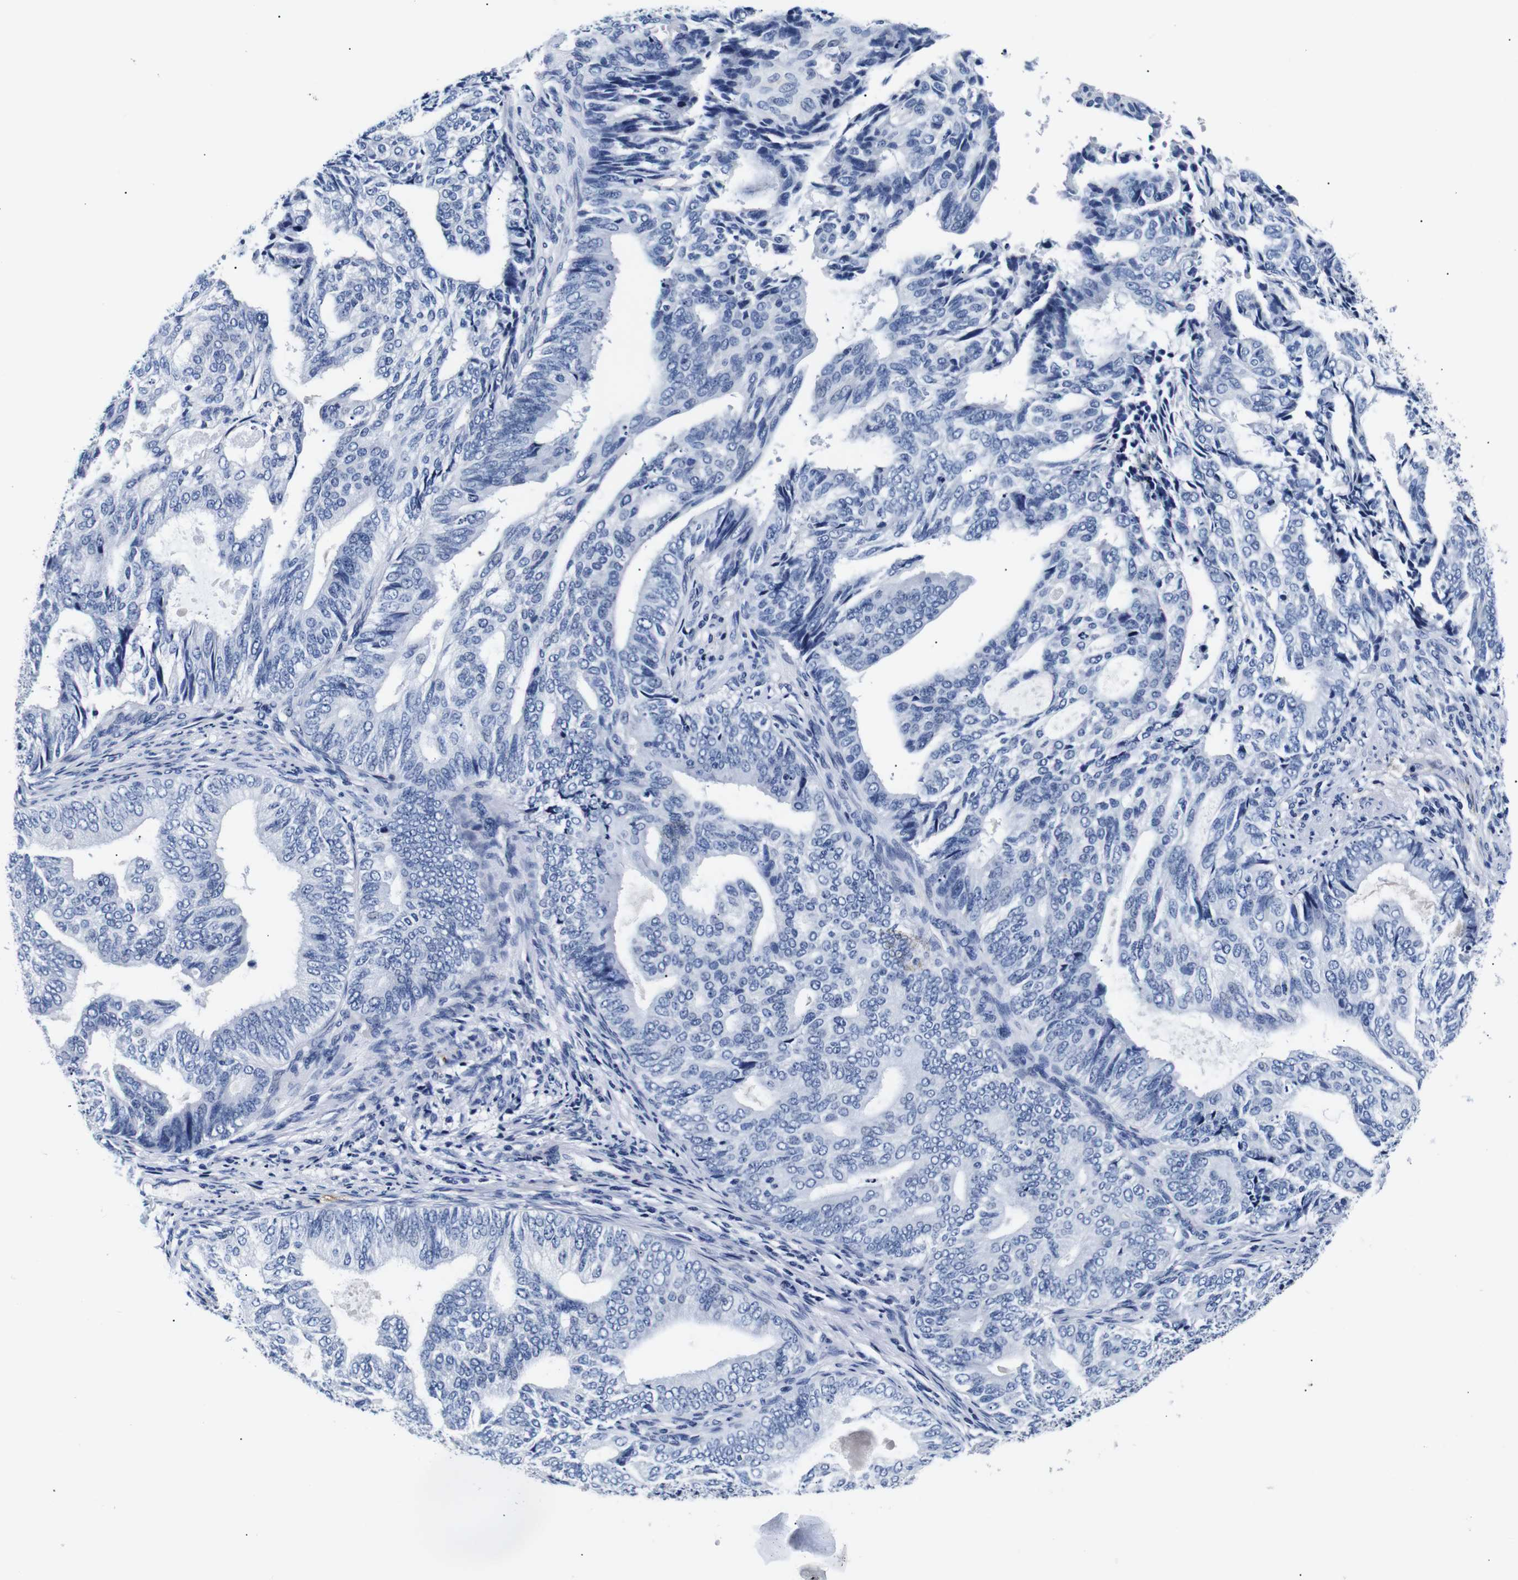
{"staining": {"intensity": "negative", "quantity": "none", "location": "none"}, "tissue": "endometrial cancer", "cell_type": "Tumor cells", "image_type": "cancer", "snomed": [{"axis": "morphology", "description": "Adenocarcinoma, NOS"}, {"axis": "topography", "description": "Endometrium"}], "caption": "IHC of human endometrial cancer (adenocarcinoma) demonstrates no positivity in tumor cells.", "gene": "GAP43", "patient": {"sex": "female", "age": 58}}